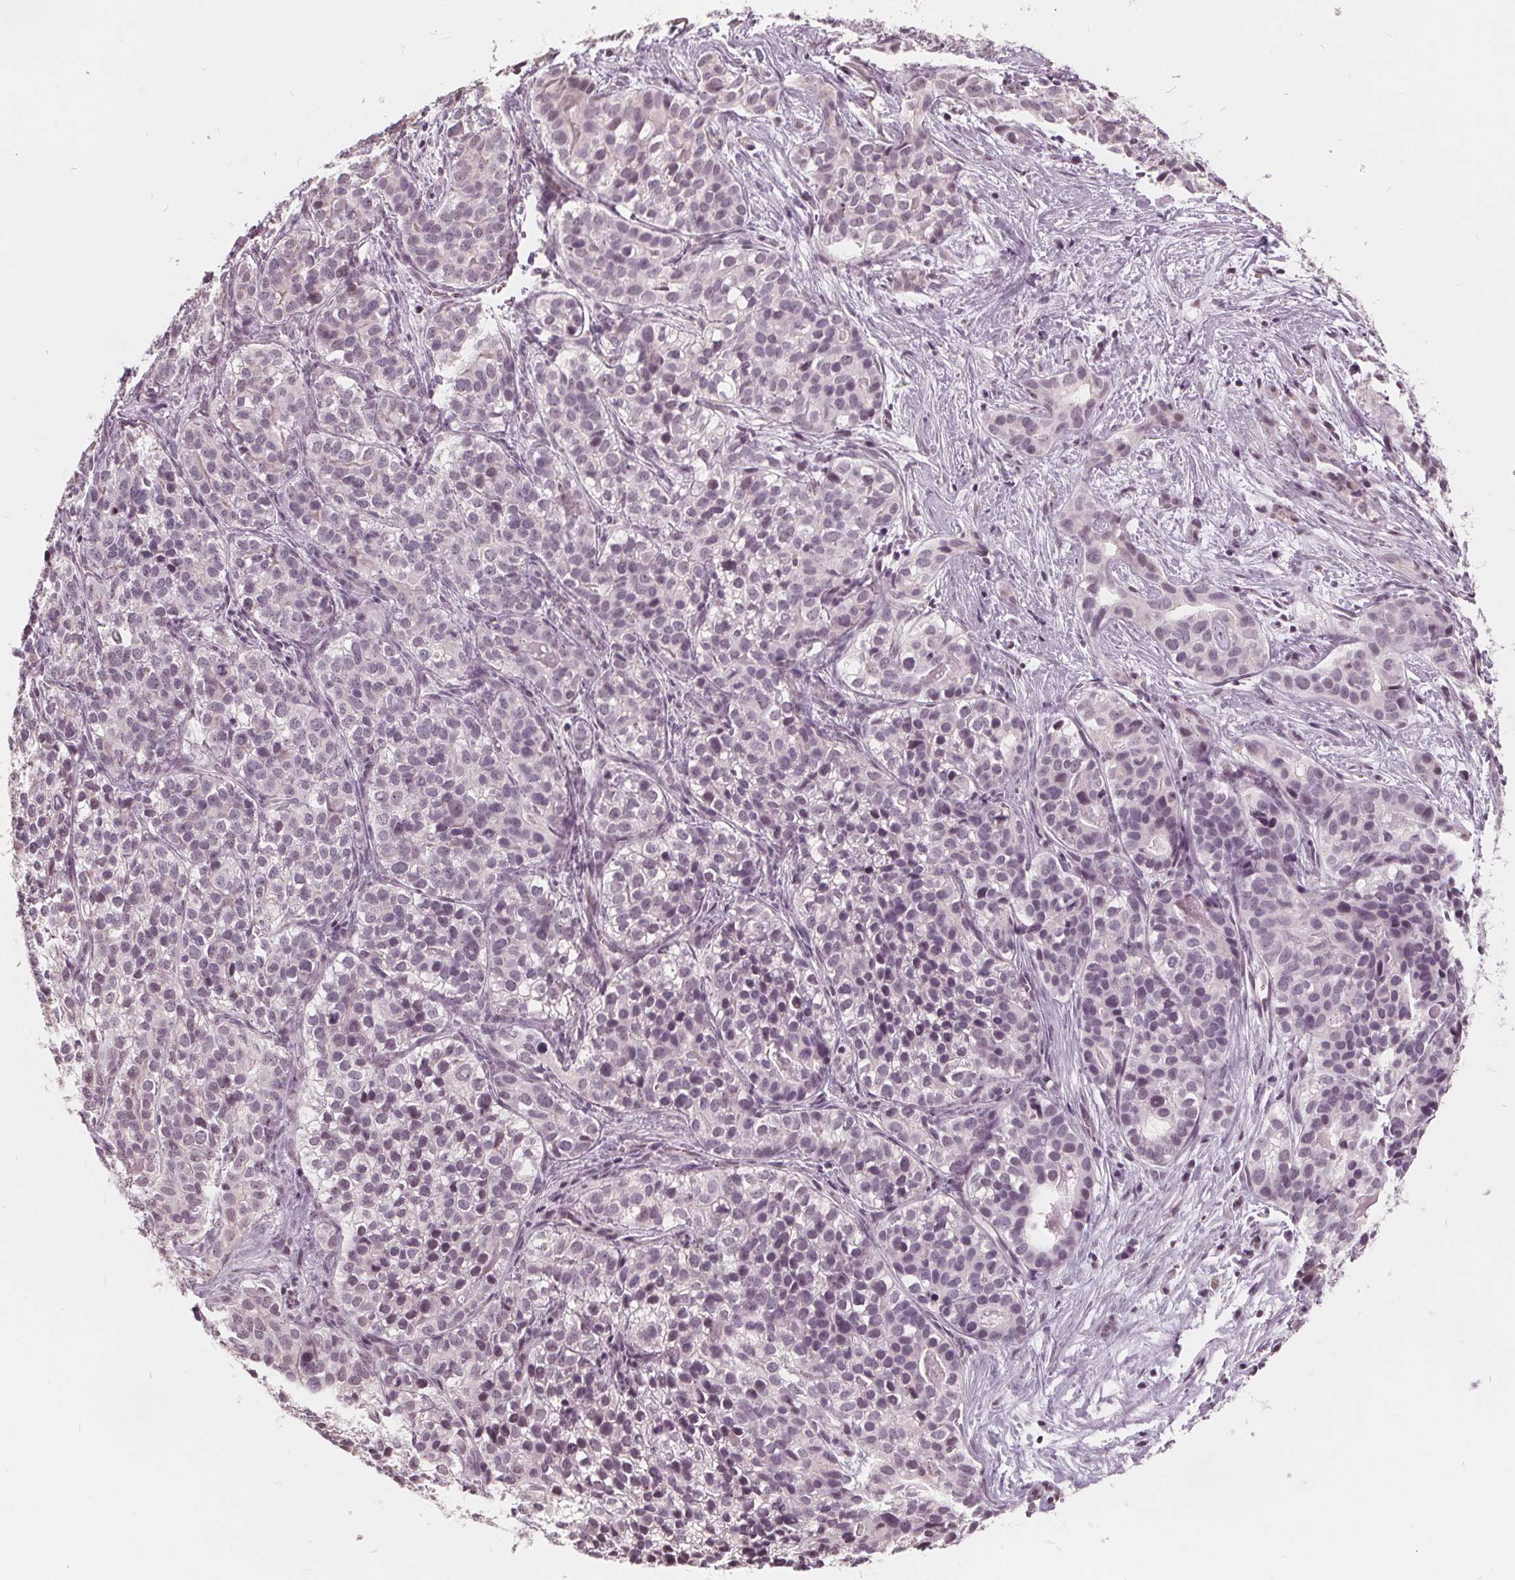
{"staining": {"intensity": "negative", "quantity": "none", "location": "none"}, "tissue": "liver cancer", "cell_type": "Tumor cells", "image_type": "cancer", "snomed": [{"axis": "morphology", "description": "Cholangiocarcinoma"}, {"axis": "topography", "description": "Liver"}], "caption": "Liver cancer (cholangiocarcinoma) was stained to show a protein in brown. There is no significant positivity in tumor cells.", "gene": "NUP210L", "patient": {"sex": "male", "age": 56}}